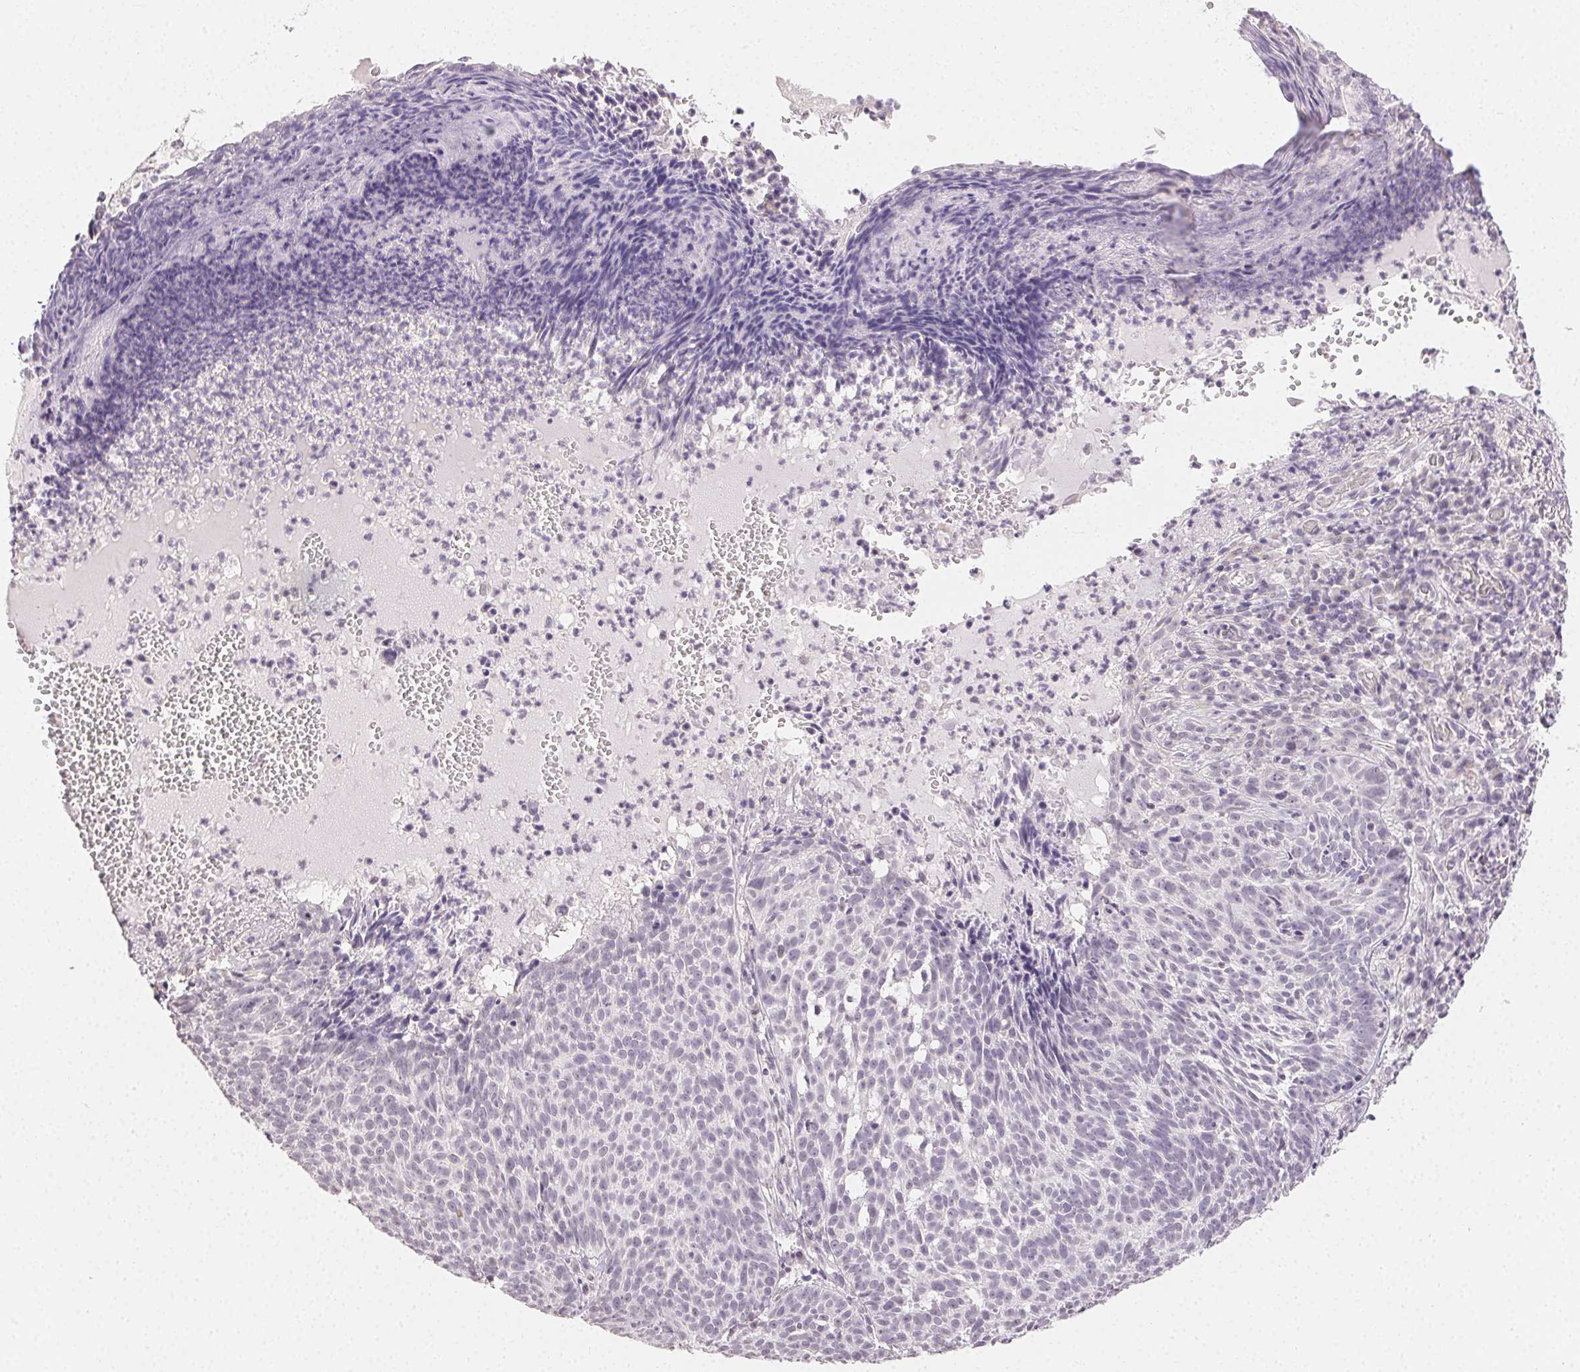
{"staining": {"intensity": "negative", "quantity": "none", "location": "none"}, "tissue": "skin cancer", "cell_type": "Tumor cells", "image_type": "cancer", "snomed": [{"axis": "morphology", "description": "Basal cell carcinoma"}, {"axis": "topography", "description": "Skin"}], "caption": "DAB immunohistochemical staining of human skin cancer (basal cell carcinoma) displays no significant expression in tumor cells.", "gene": "TMEM174", "patient": {"sex": "male", "age": 90}}